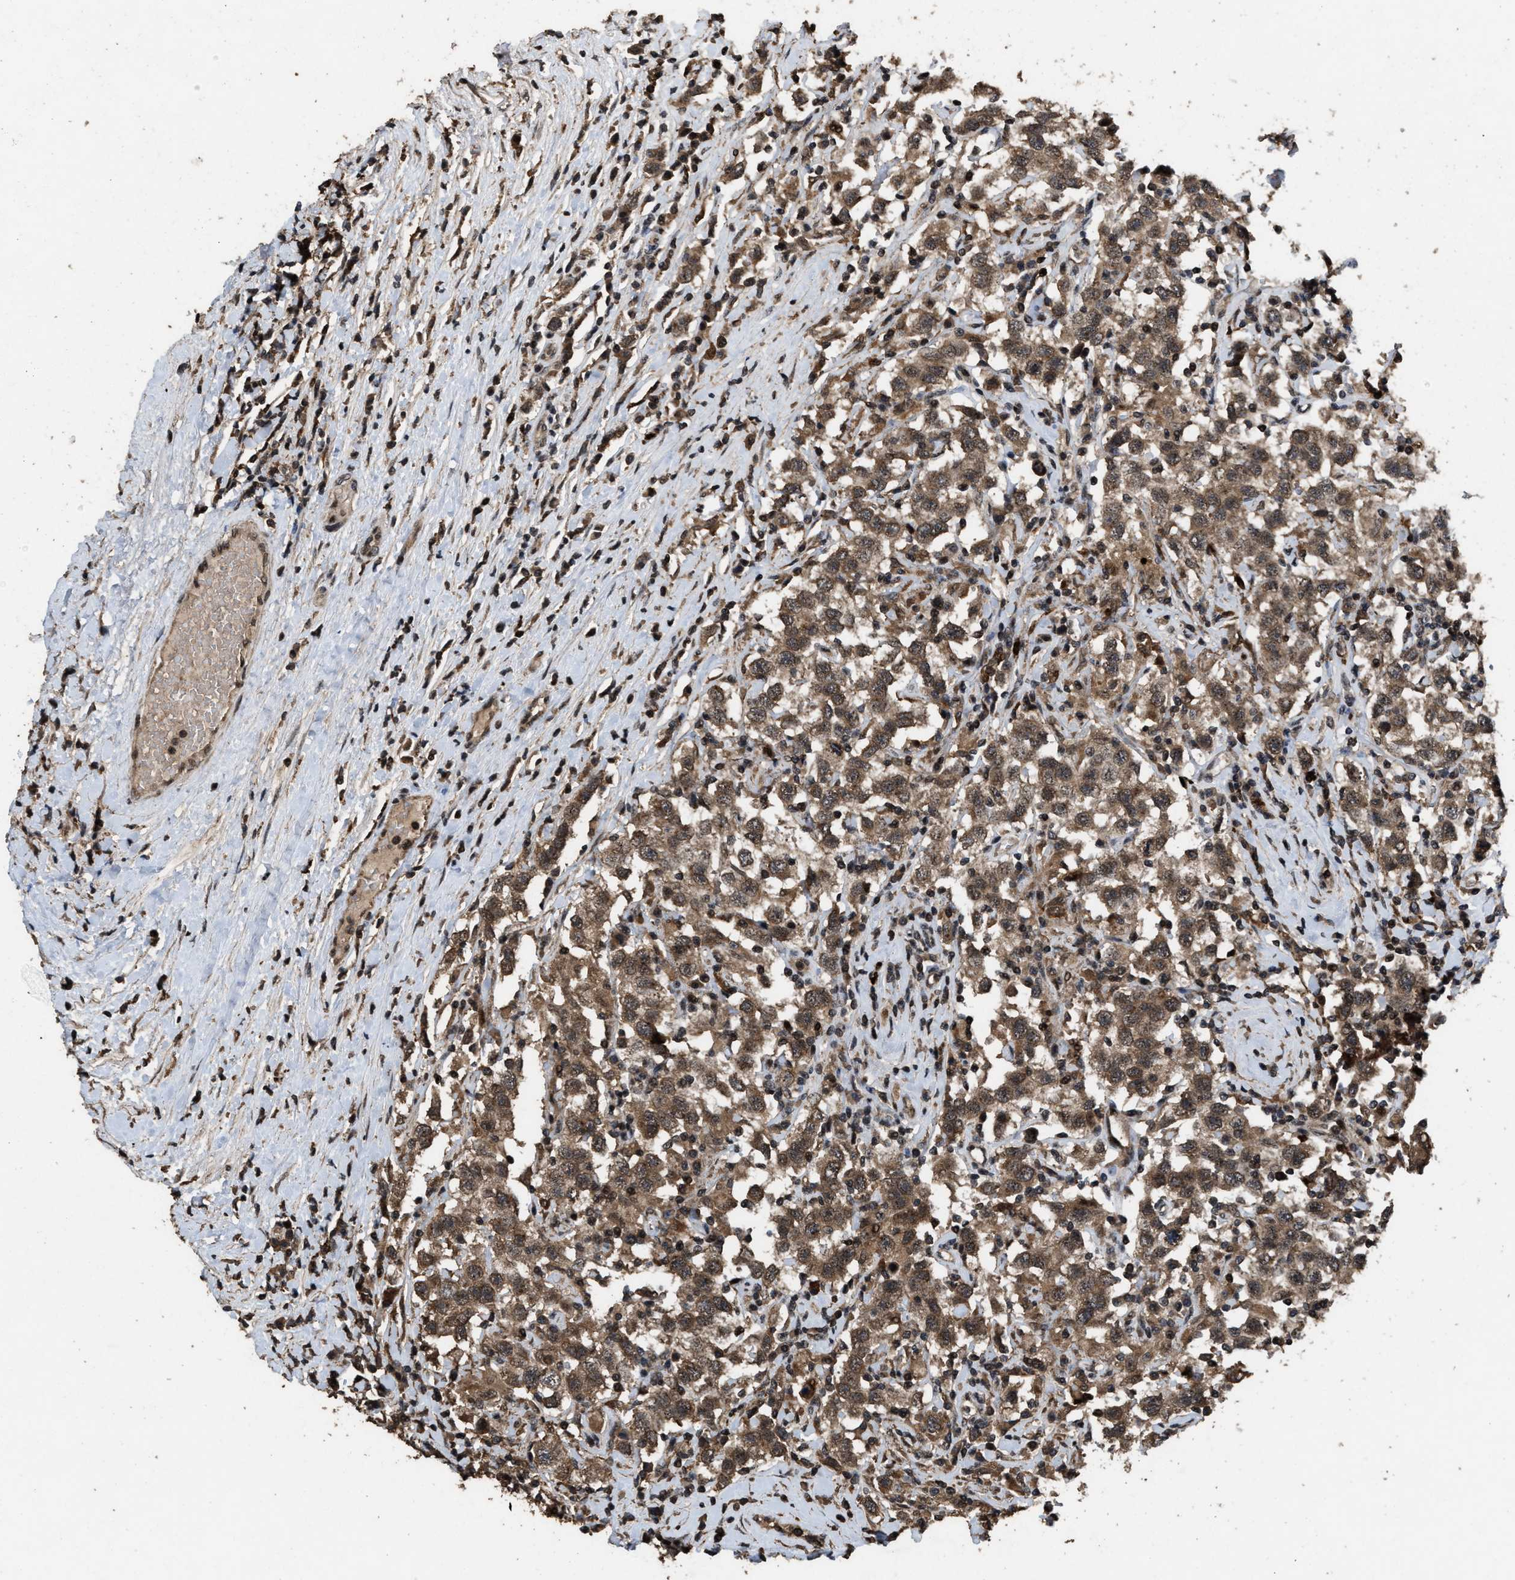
{"staining": {"intensity": "moderate", "quantity": ">75%", "location": "cytoplasmic/membranous"}, "tissue": "testis cancer", "cell_type": "Tumor cells", "image_type": "cancer", "snomed": [{"axis": "morphology", "description": "Seminoma, NOS"}, {"axis": "topography", "description": "Testis"}], "caption": "This image displays testis seminoma stained with immunohistochemistry (IHC) to label a protein in brown. The cytoplasmic/membranous of tumor cells show moderate positivity for the protein. Nuclei are counter-stained blue.", "gene": "HAUS6", "patient": {"sex": "male", "age": 41}}